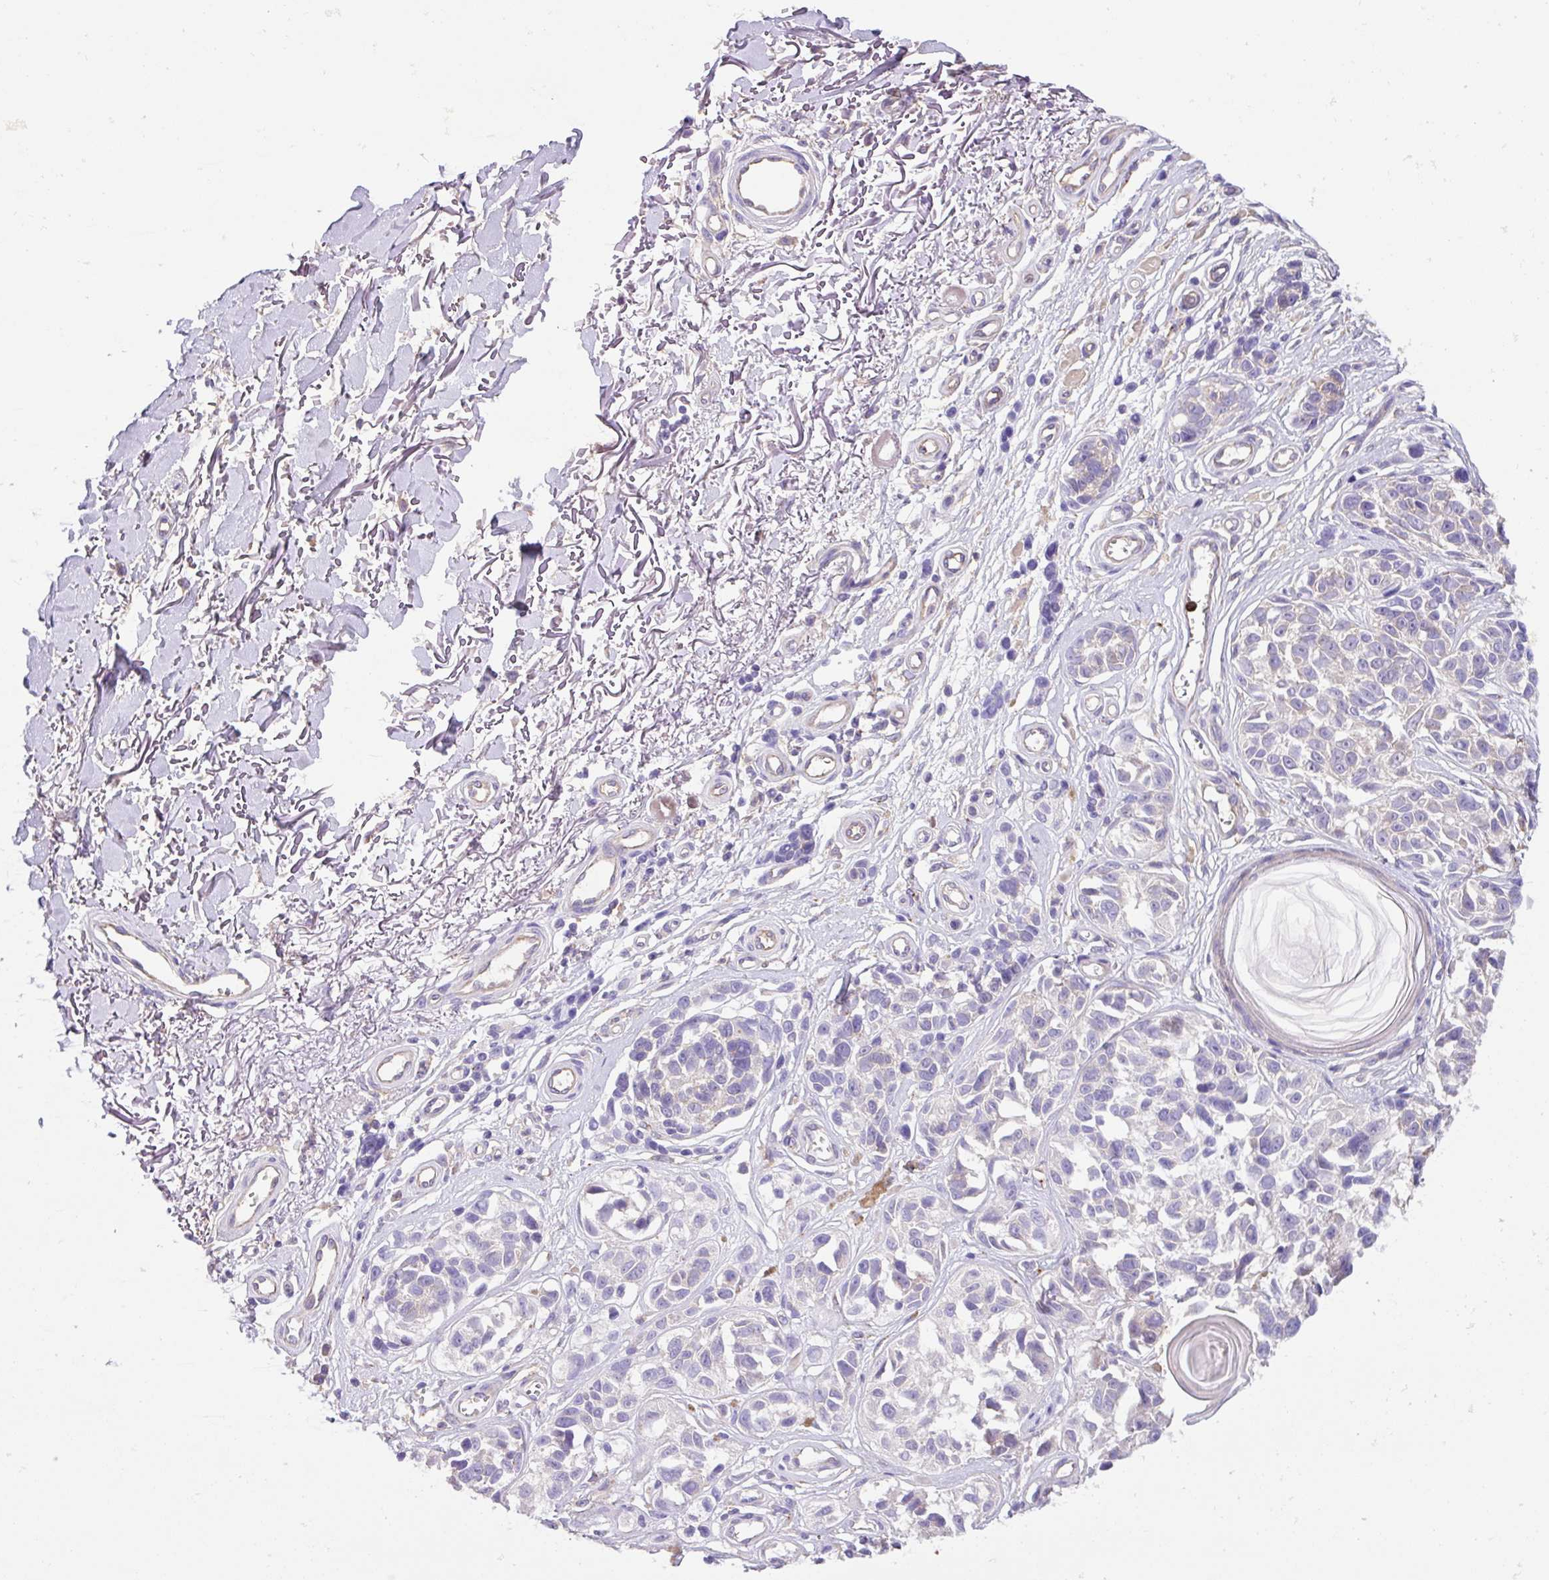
{"staining": {"intensity": "negative", "quantity": "none", "location": "none"}, "tissue": "melanoma", "cell_type": "Tumor cells", "image_type": "cancer", "snomed": [{"axis": "morphology", "description": "Malignant melanoma, NOS"}, {"axis": "topography", "description": "Skin"}], "caption": "High magnification brightfield microscopy of melanoma stained with DAB (brown) and counterstained with hematoxylin (blue): tumor cells show no significant expression.", "gene": "CRISP3", "patient": {"sex": "male", "age": 73}}